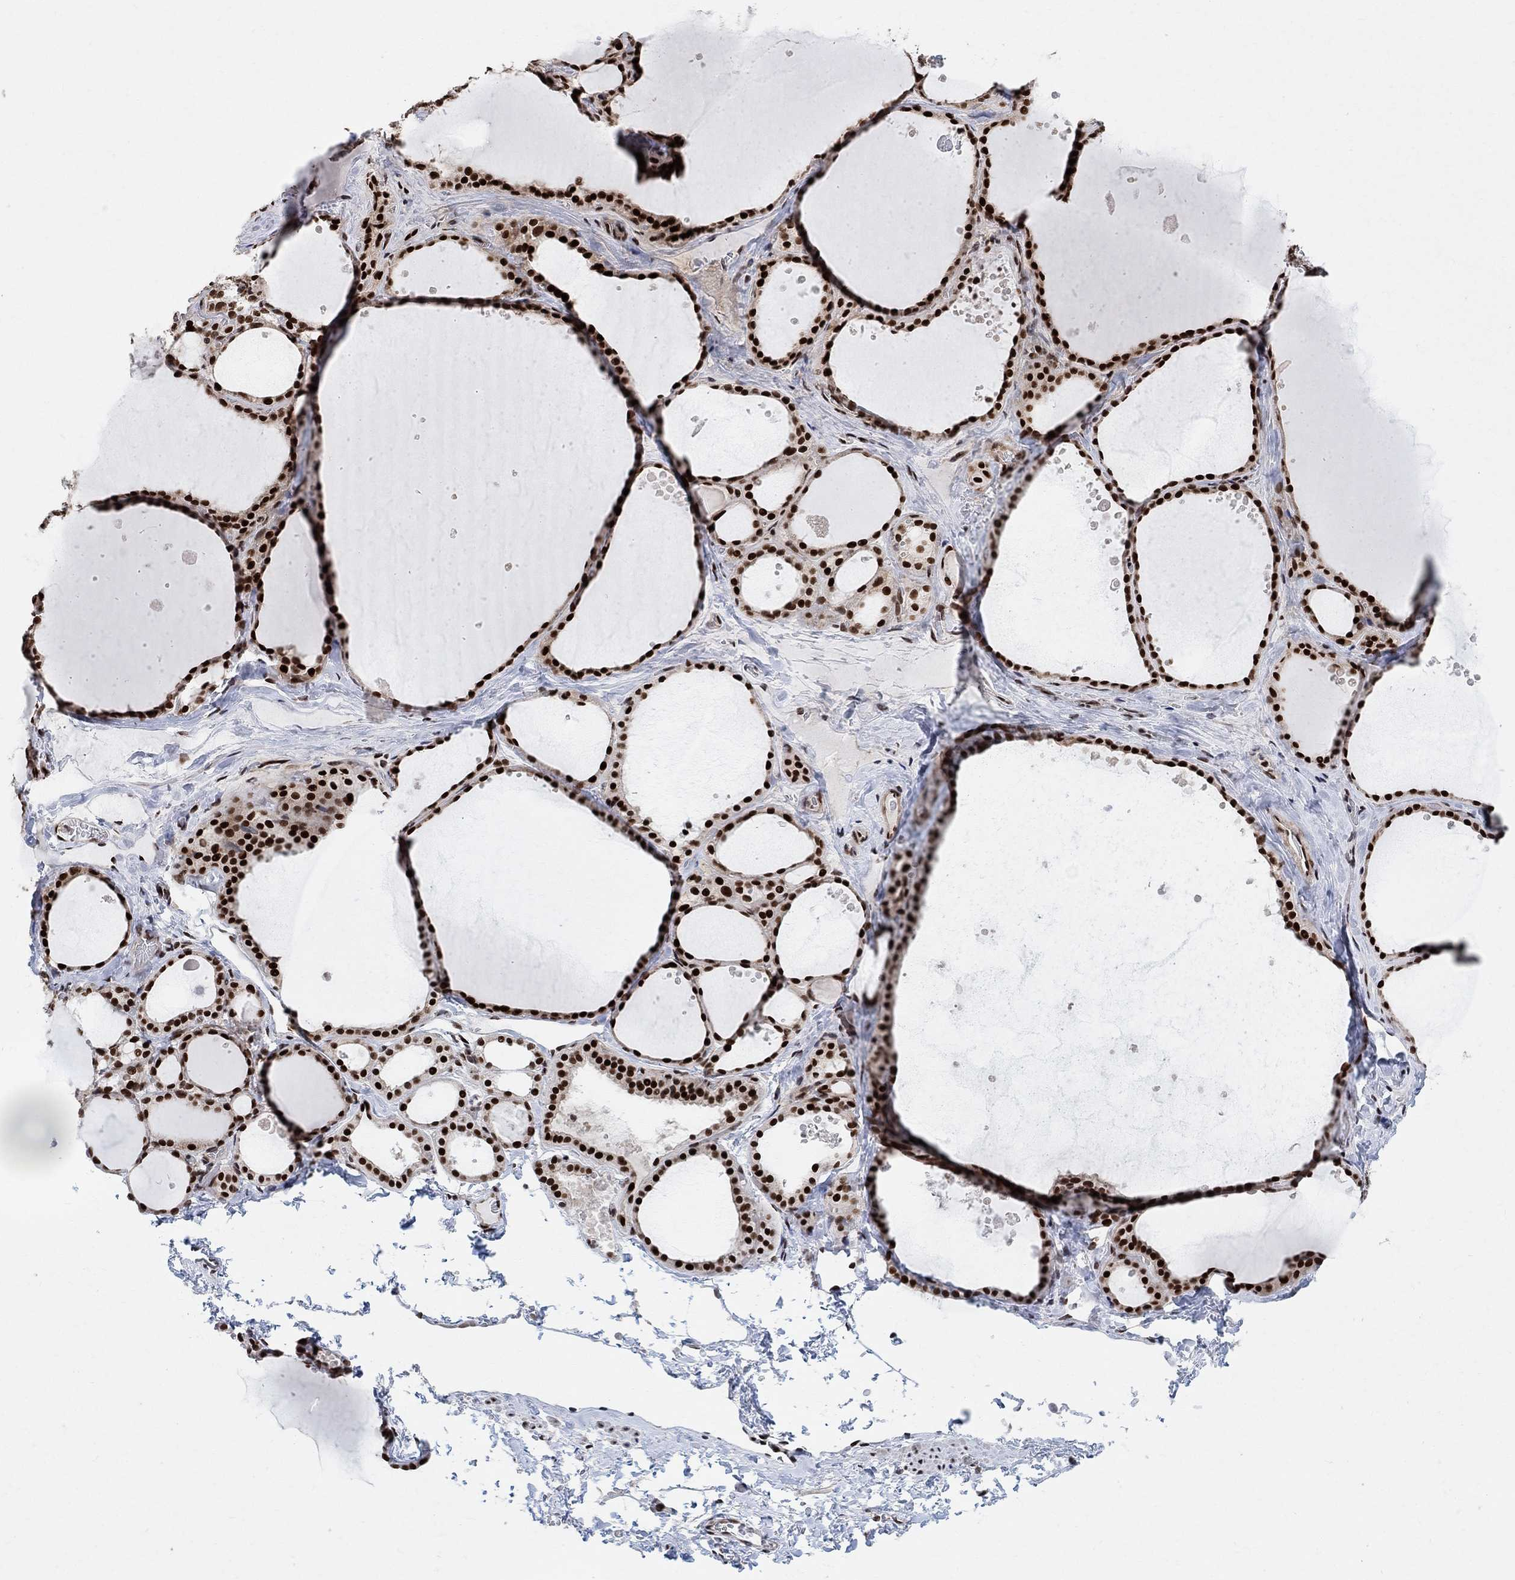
{"staining": {"intensity": "strong", "quantity": ">75%", "location": "nuclear"}, "tissue": "thyroid gland", "cell_type": "Glandular cells", "image_type": "normal", "snomed": [{"axis": "morphology", "description": "Normal tissue, NOS"}, {"axis": "topography", "description": "Thyroid gland"}], "caption": "DAB (3,3'-diaminobenzidine) immunohistochemical staining of normal human thyroid gland displays strong nuclear protein expression in about >75% of glandular cells.", "gene": "E4F1", "patient": {"sex": "male", "age": 63}}